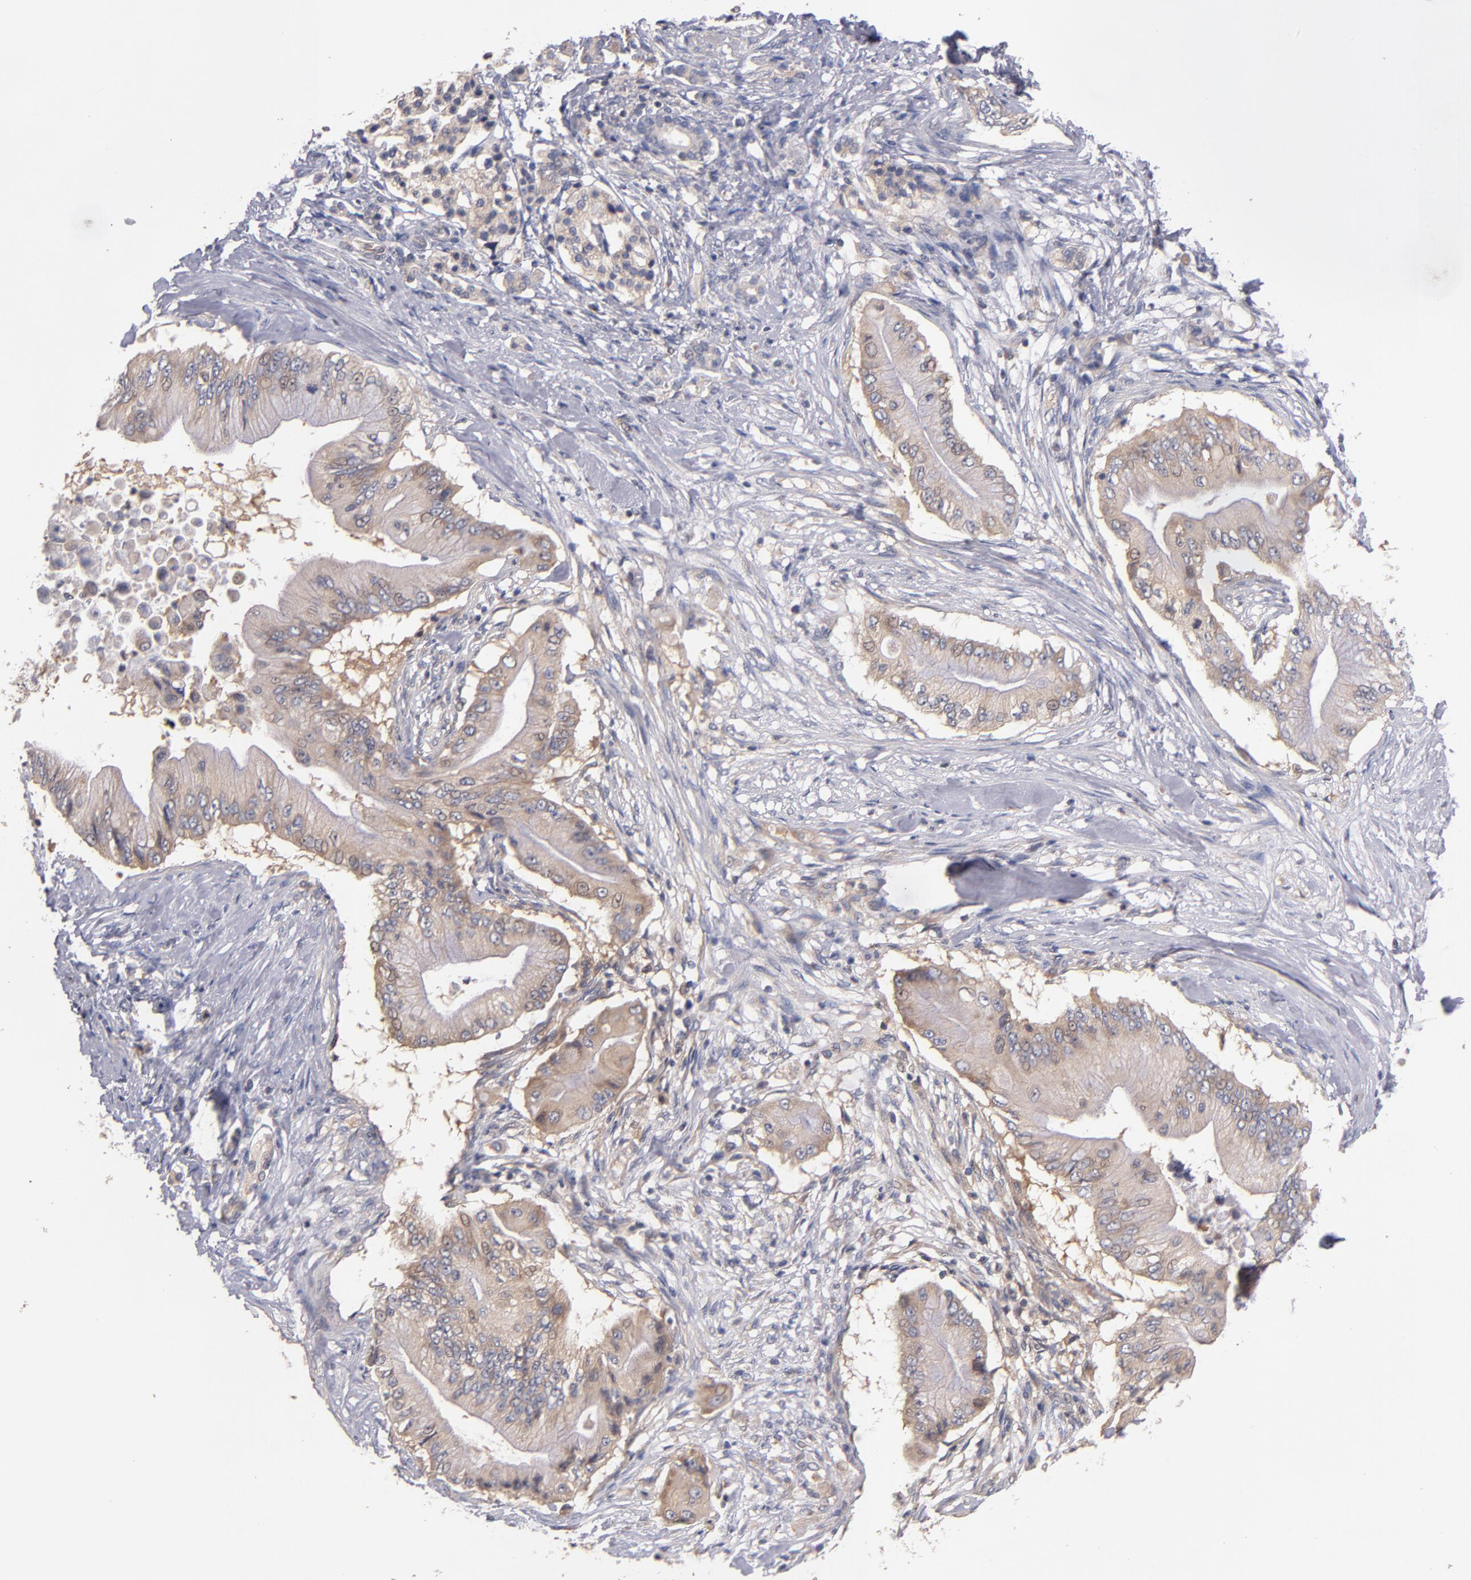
{"staining": {"intensity": "weak", "quantity": ">75%", "location": "cytoplasmic/membranous"}, "tissue": "pancreatic cancer", "cell_type": "Tumor cells", "image_type": "cancer", "snomed": [{"axis": "morphology", "description": "Adenocarcinoma, NOS"}, {"axis": "topography", "description": "Pancreas"}], "caption": "Immunohistochemistry image of pancreatic cancer stained for a protein (brown), which reveals low levels of weak cytoplasmic/membranous expression in approximately >75% of tumor cells.", "gene": "DACT1", "patient": {"sex": "male", "age": 62}}